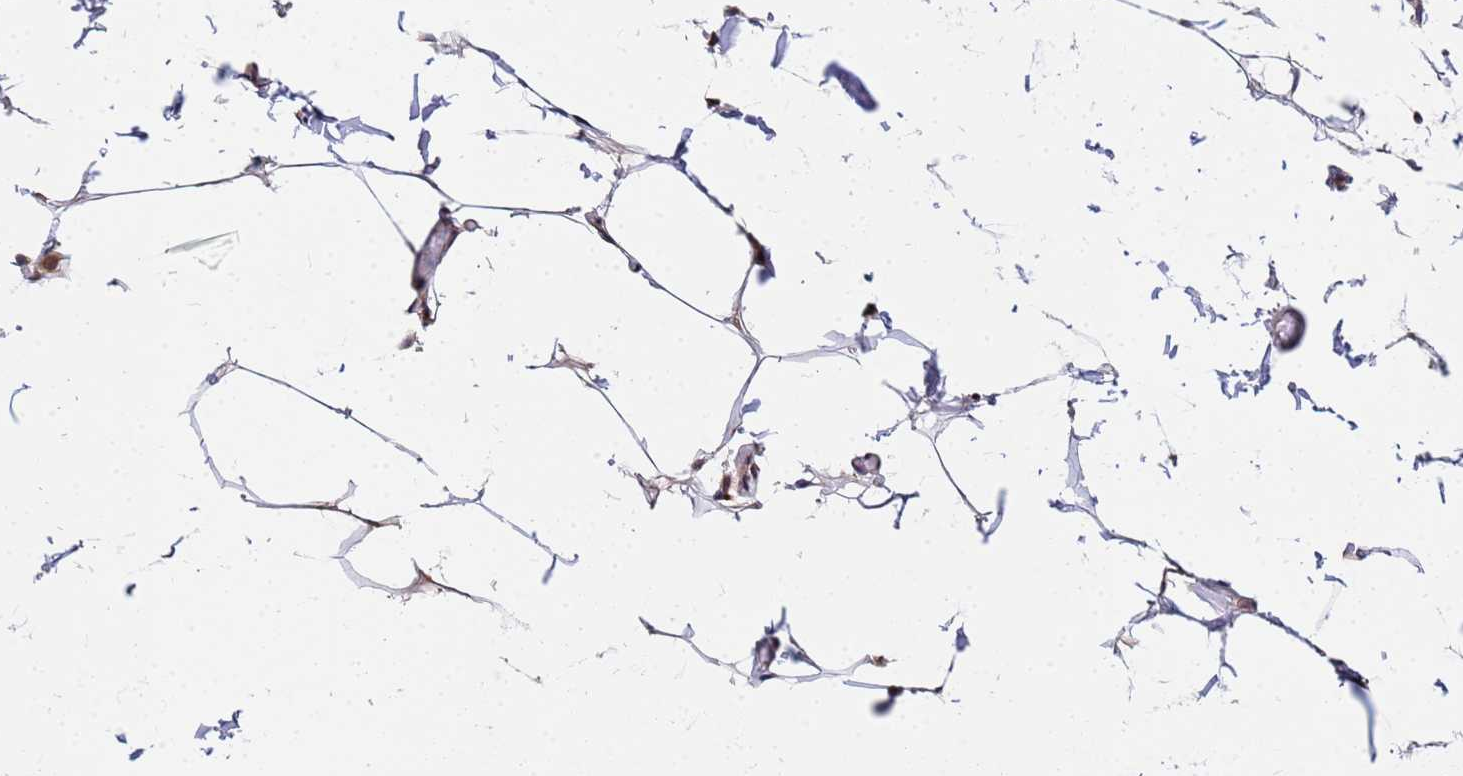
{"staining": {"intensity": "negative", "quantity": "none", "location": "none"}, "tissue": "adipose tissue", "cell_type": "Adipocytes", "image_type": "normal", "snomed": [{"axis": "morphology", "description": "Normal tissue, NOS"}, {"axis": "topography", "description": "Soft tissue"}, {"axis": "topography", "description": "Adipose tissue"}, {"axis": "topography", "description": "Vascular tissue"}, {"axis": "topography", "description": "Peripheral nerve tissue"}], "caption": "This is an immunohistochemistry photomicrograph of benign human adipose tissue. There is no positivity in adipocytes.", "gene": "UNC93B1", "patient": {"sex": "male", "age": 46}}